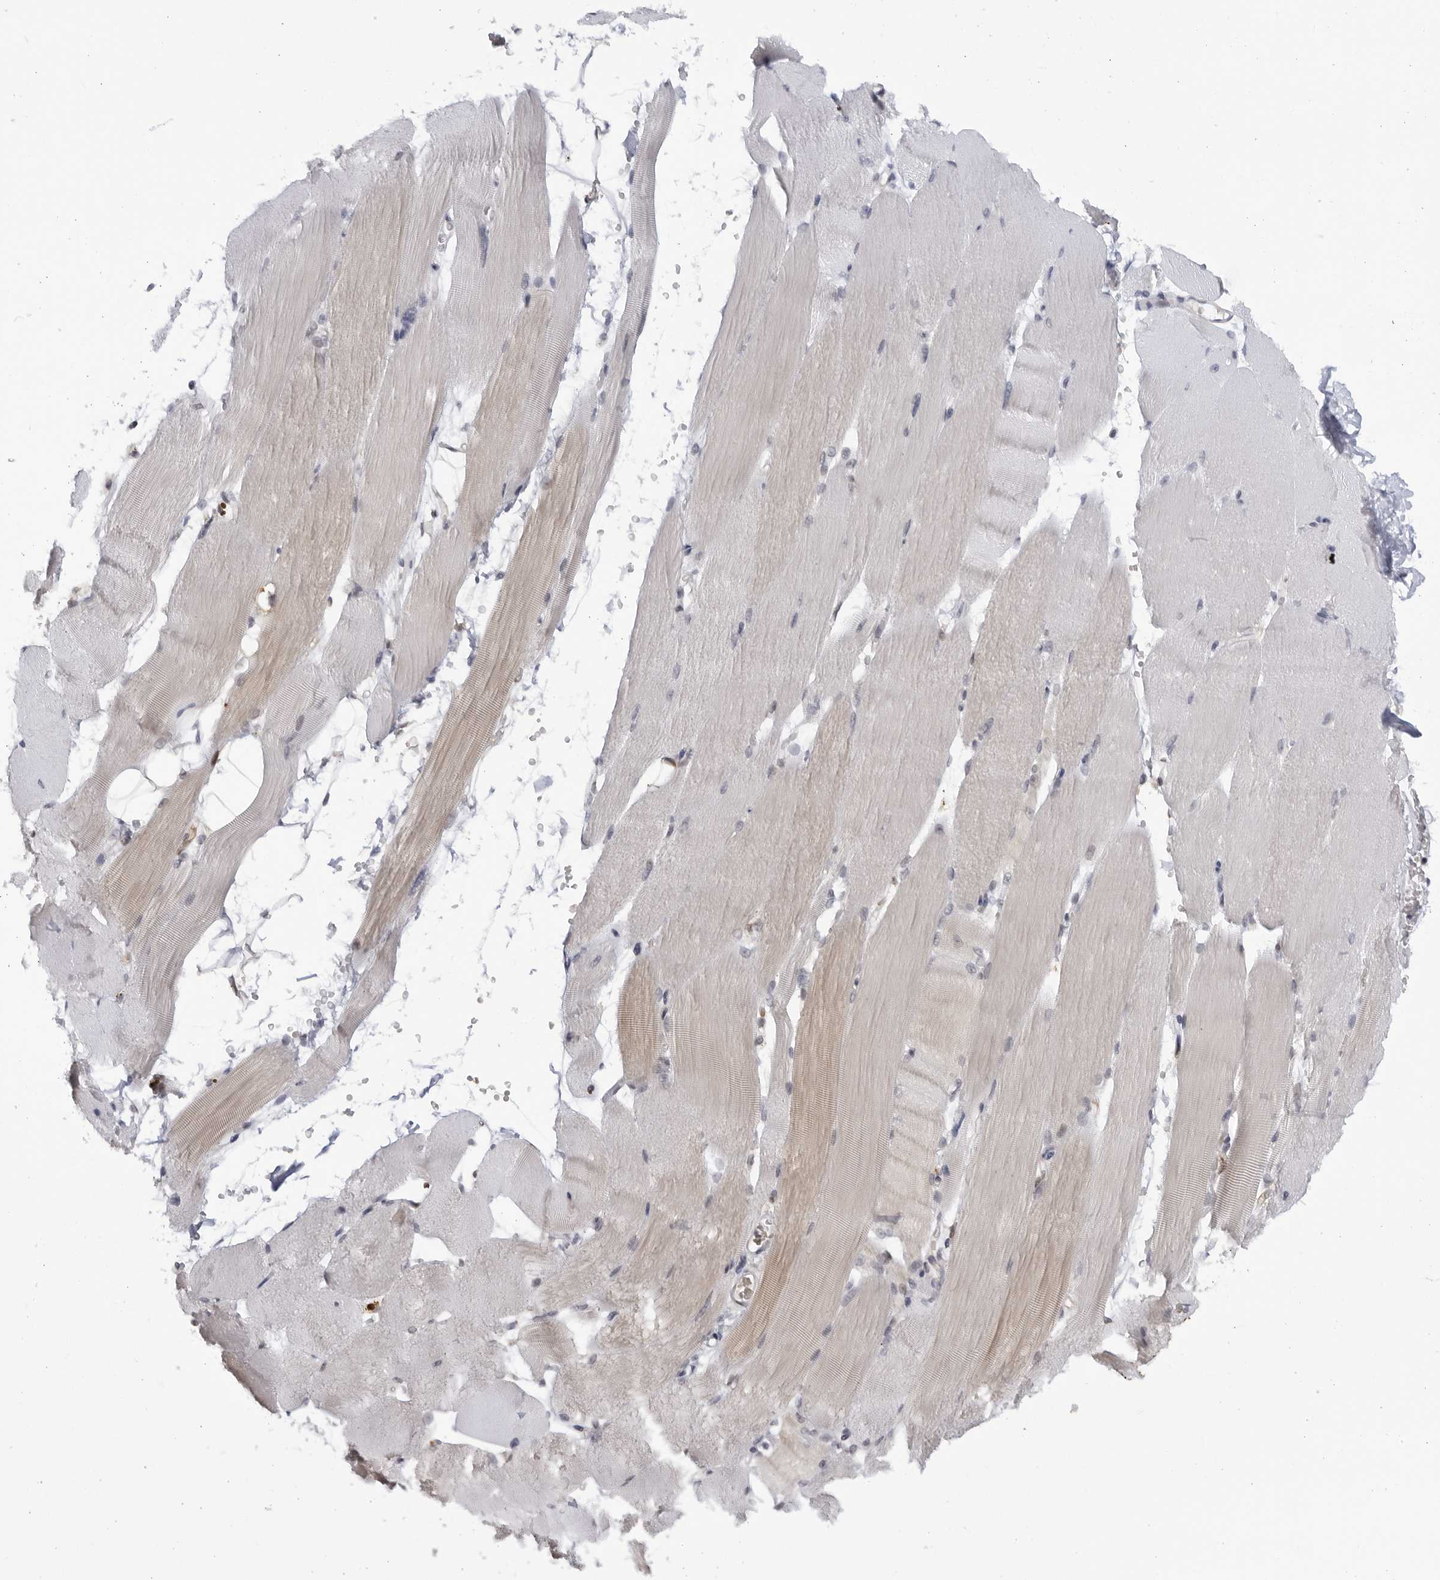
{"staining": {"intensity": "weak", "quantity": "25%-75%", "location": "cytoplasmic/membranous"}, "tissue": "skeletal muscle", "cell_type": "Myocytes", "image_type": "normal", "snomed": [{"axis": "morphology", "description": "Normal tissue, NOS"}, {"axis": "topography", "description": "Skeletal muscle"}, {"axis": "topography", "description": "Parathyroid gland"}], "caption": "This histopathology image reveals immunohistochemistry (IHC) staining of unremarkable skeletal muscle, with low weak cytoplasmic/membranous expression in about 25%-75% of myocytes.", "gene": "SLC25A22", "patient": {"sex": "female", "age": 37}}